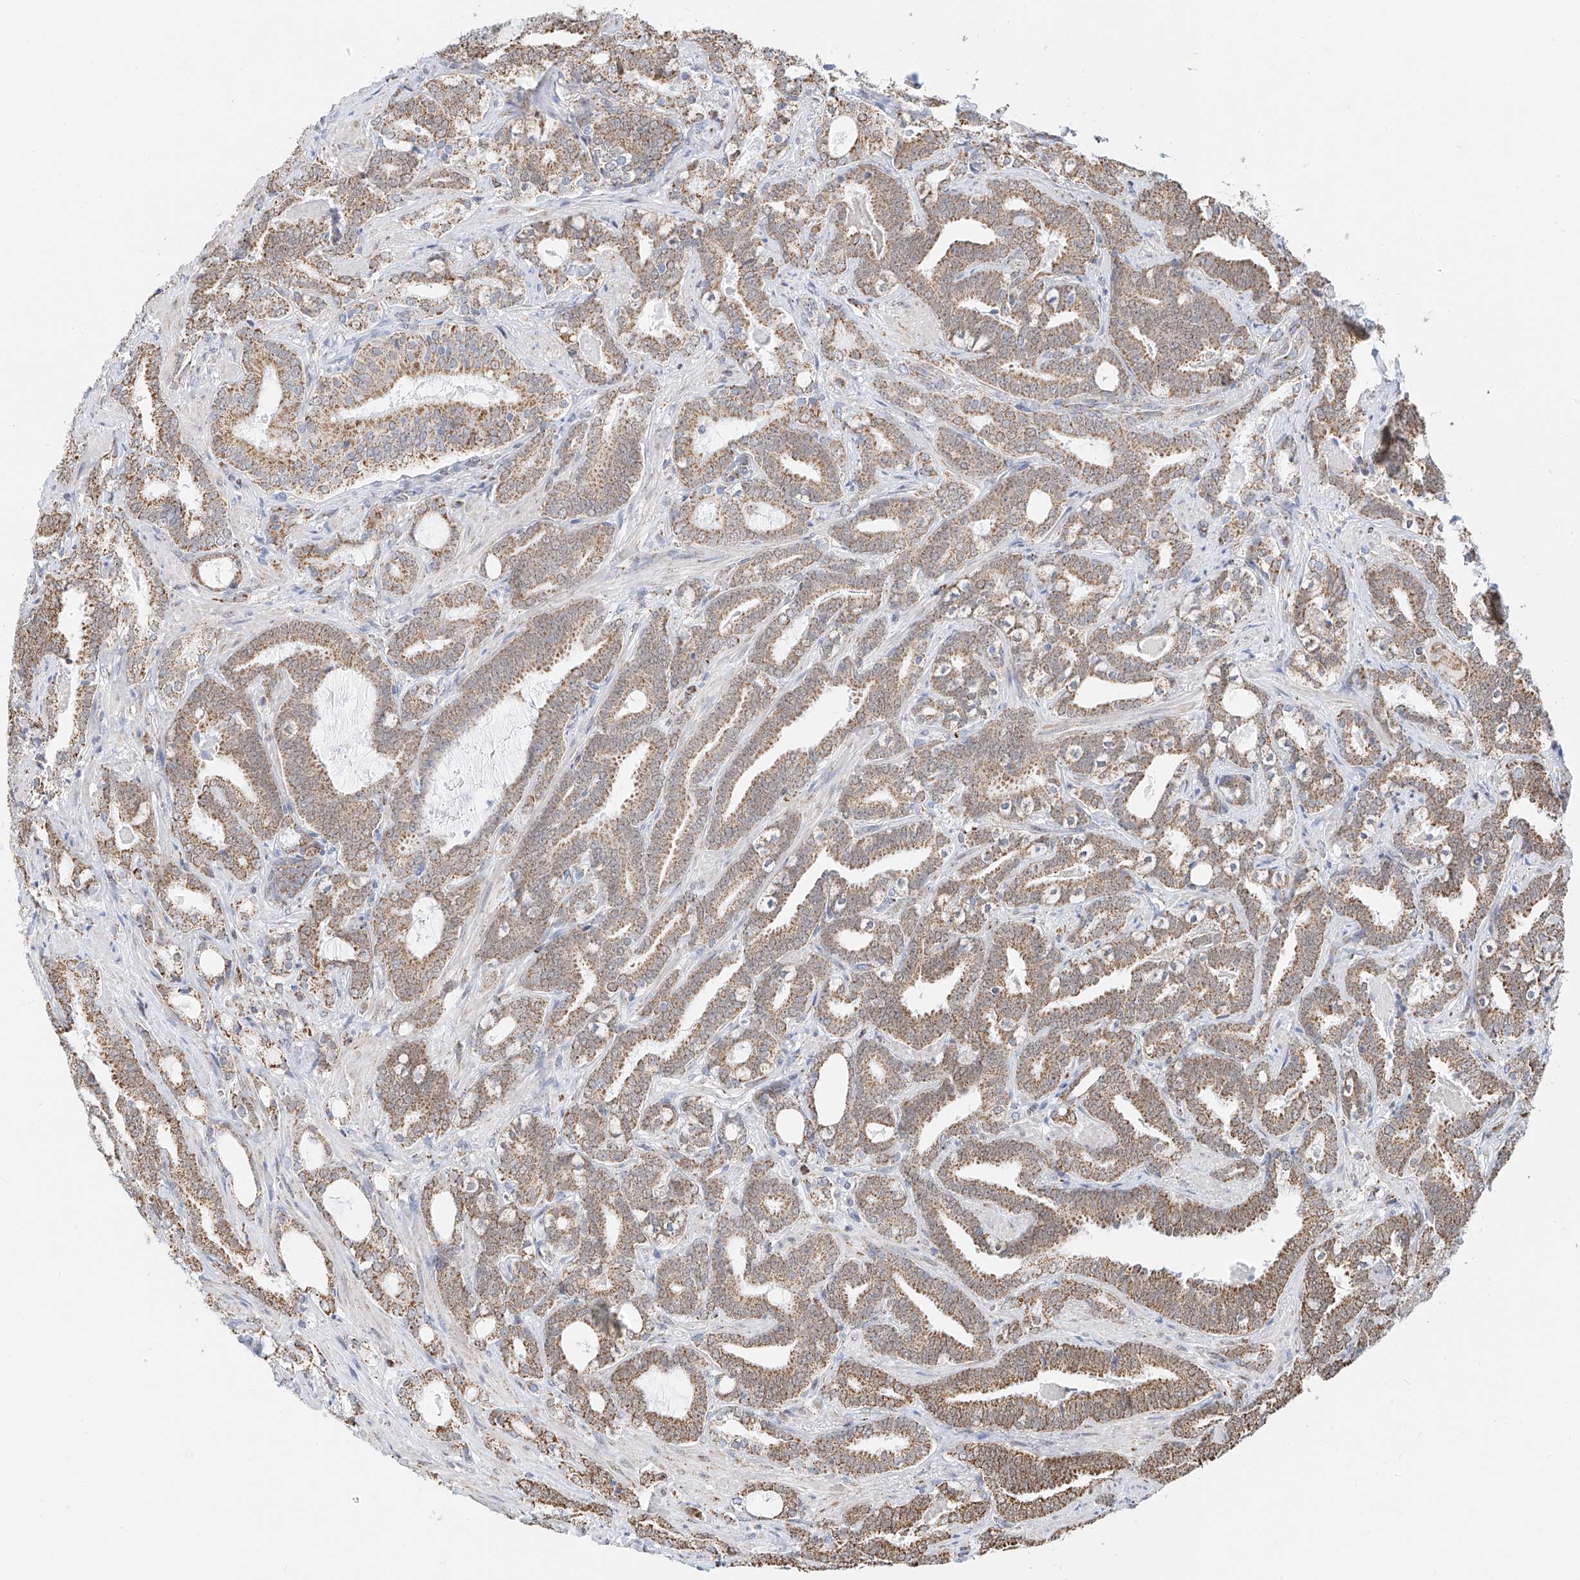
{"staining": {"intensity": "moderate", "quantity": ">75%", "location": "cytoplasmic/membranous"}, "tissue": "prostate cancer", "cell_type": "Tumor cells", "image_type": "cancer", "snomed": [{"axis": "morphology", "description": "Adenocarcinoma, High grade"}, {"axis": "topography", "description": "Prostate and seminal vesicle, NOS"}], "caption": "Immunohistochemical staining of human adenocarcinoma (high-grade) (prostate) demonstrates moderate cytoplasmic/membranous protein staining in about >75% of tumor cells. (DAB = brown stain, brightfield microscopy at high magnification).", "gene": "NALCN", "patient": {"sex": "male", "age": 67}}